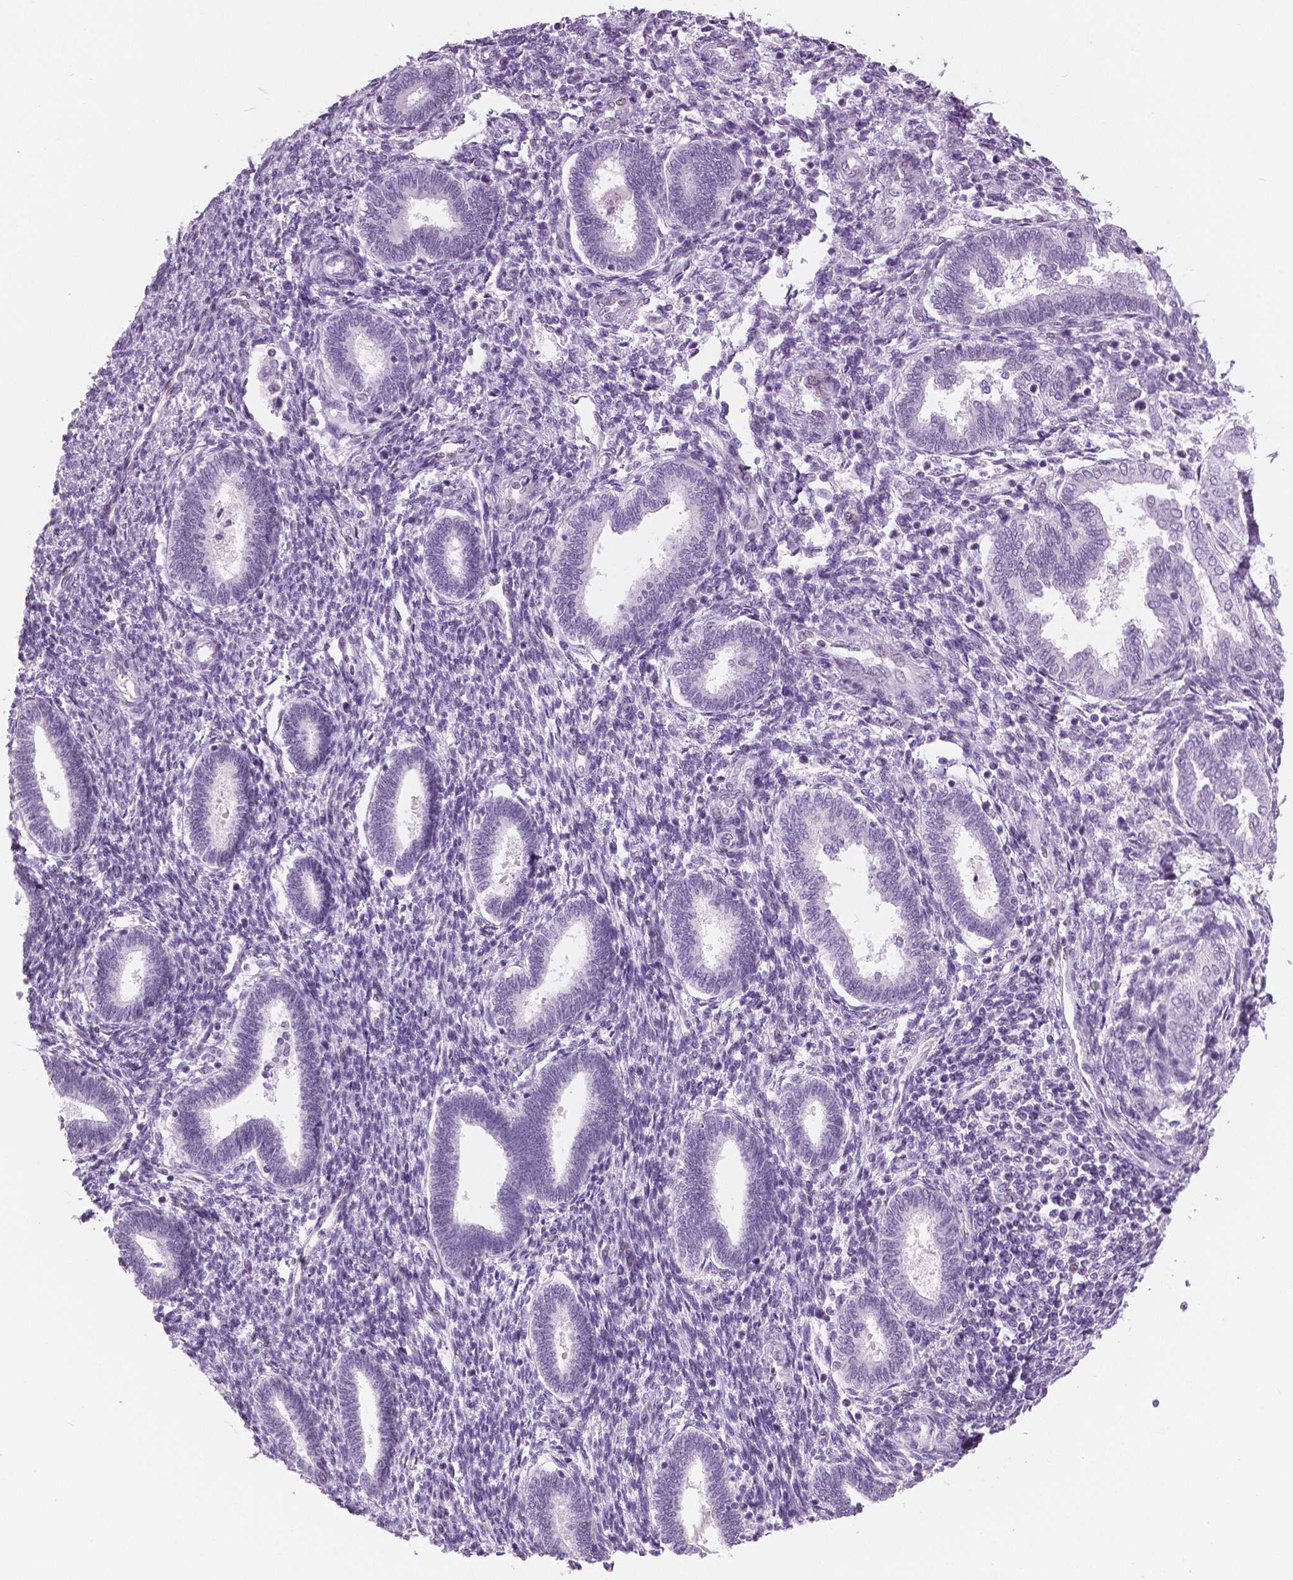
{"staining": {"intensity": "negative", "quantity": "none", "location": "none"}, "tissue": "endometrium", "cell_type": "Cells in endometrial stroma", "image_type": "normal", "snomed": [{"axis": "morphology", "description": "Normal tissue, NOS"}, {"axis": "topography", "description": "Endometrium"}], "caption": "DAB immunohistochemical staining of benign endometrium demonstrates no significant staining in cells in endometrial stroma. (Brightfield microscopy of DAB (3,3'-diaminobenzidine) IHC at high magnification).", "gene": "SFTPD", "patient": {"sex": "female", "age": 42}}